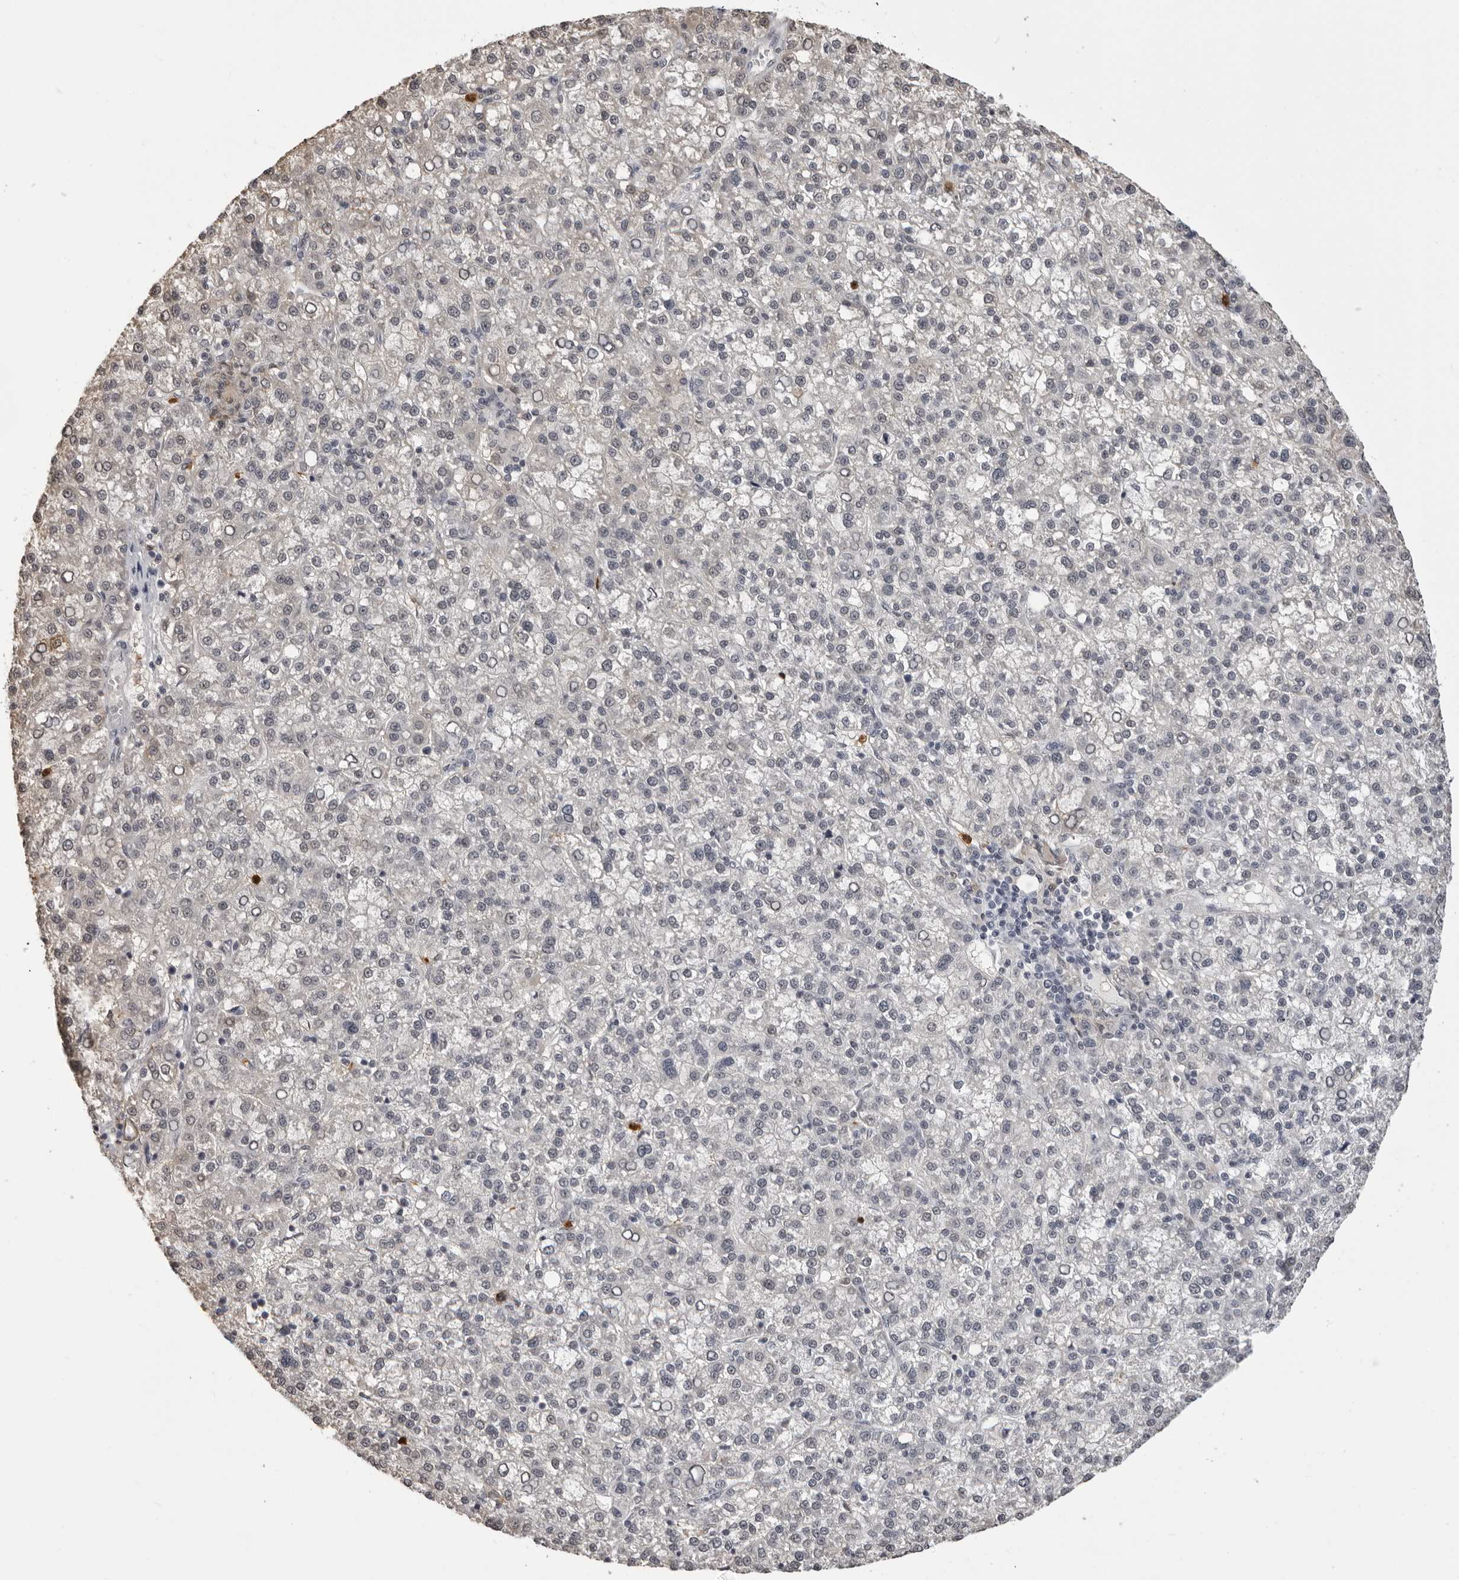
{"staining": {"intensity": "negative", "quantity": "none", "location": "none"}, "tissue": "liver cancer", "cell_type": "Tumor cells", "image_type": "cancer", "snomed": [{"axis": "morphology", "description": "Carcinoma, Hepatocellular, NOS"}, {"axis": "topography", "description": "Liver"}], "caption": "The micrograph reveals no staining of tumor cells in hepatocellular carcinoma (liver). (DAB (3,3'-diaminobenzidine) immunohistochemistry (IHC) visualized using brightfield microscopy, high magnification).", "gene": "IL31", "patient": {"sex": "female", "age": 58}}